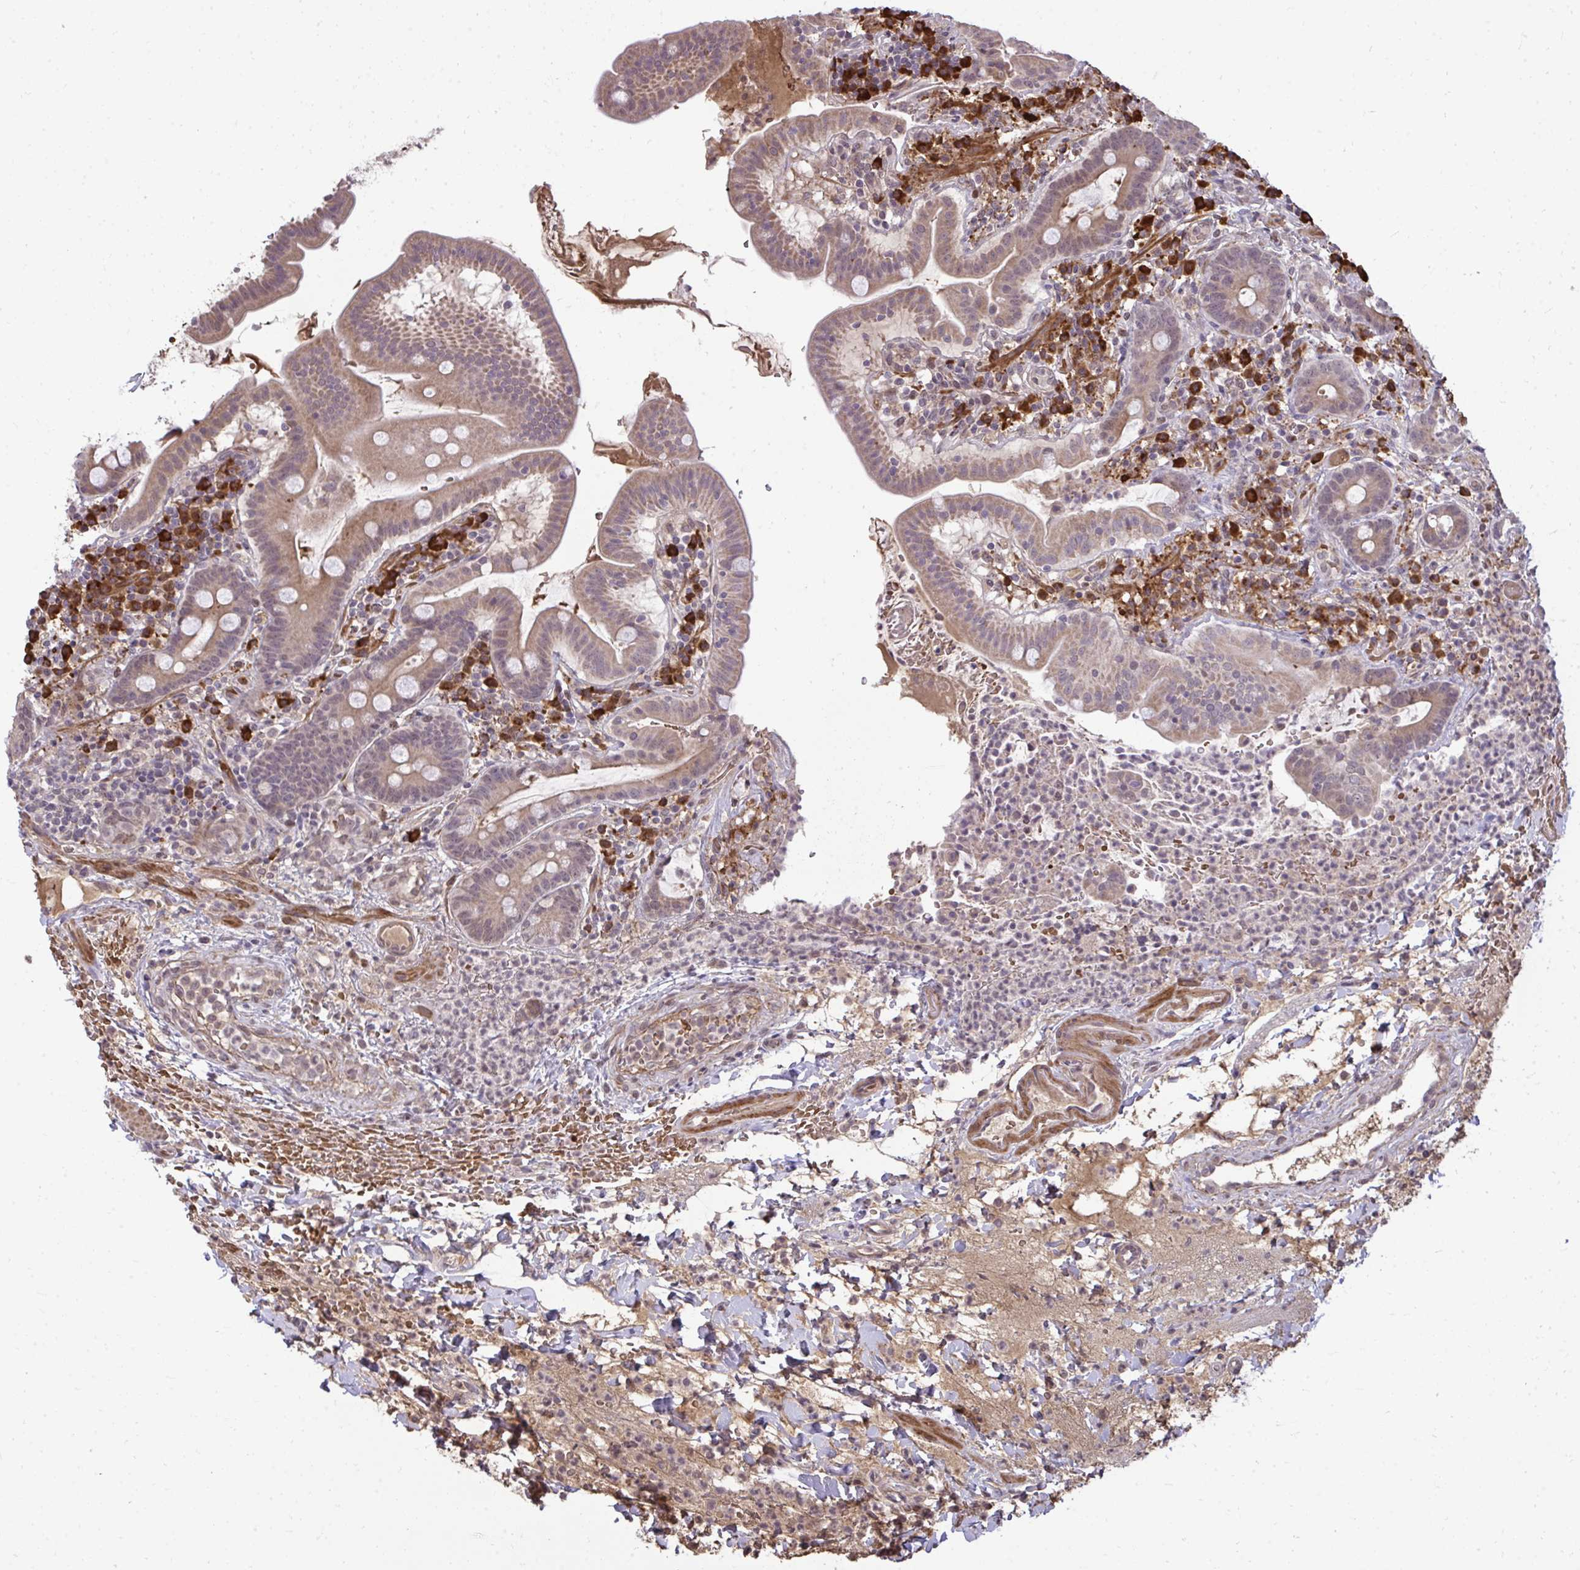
{"staining": {"intensity": "moderate", "quantity": ">75%", "location": "cytoplasmic/membranous"}, "tissue": "small intestine", "cell_type": "Glandular cells", "image_type": "normal", "snomed": [{"axis": "morphology", "description": "Normal tissue, NOS"}, {"axis": "topography", "description": "Small intestine"}], "caption": "Immunohistochemical staining of benign small intestine reveals >75% levels of moderate cytoplasmic/membranous protein staining in approximately >75% of glandular cells. The staining was performed using DAB to visualize the protein expression in brown, while the nuclei were stained in blue with hematoxylin (Magnification: 20x).", "gene": "ZSCAN9", "patient": {"sex": "male", "age": 26}}